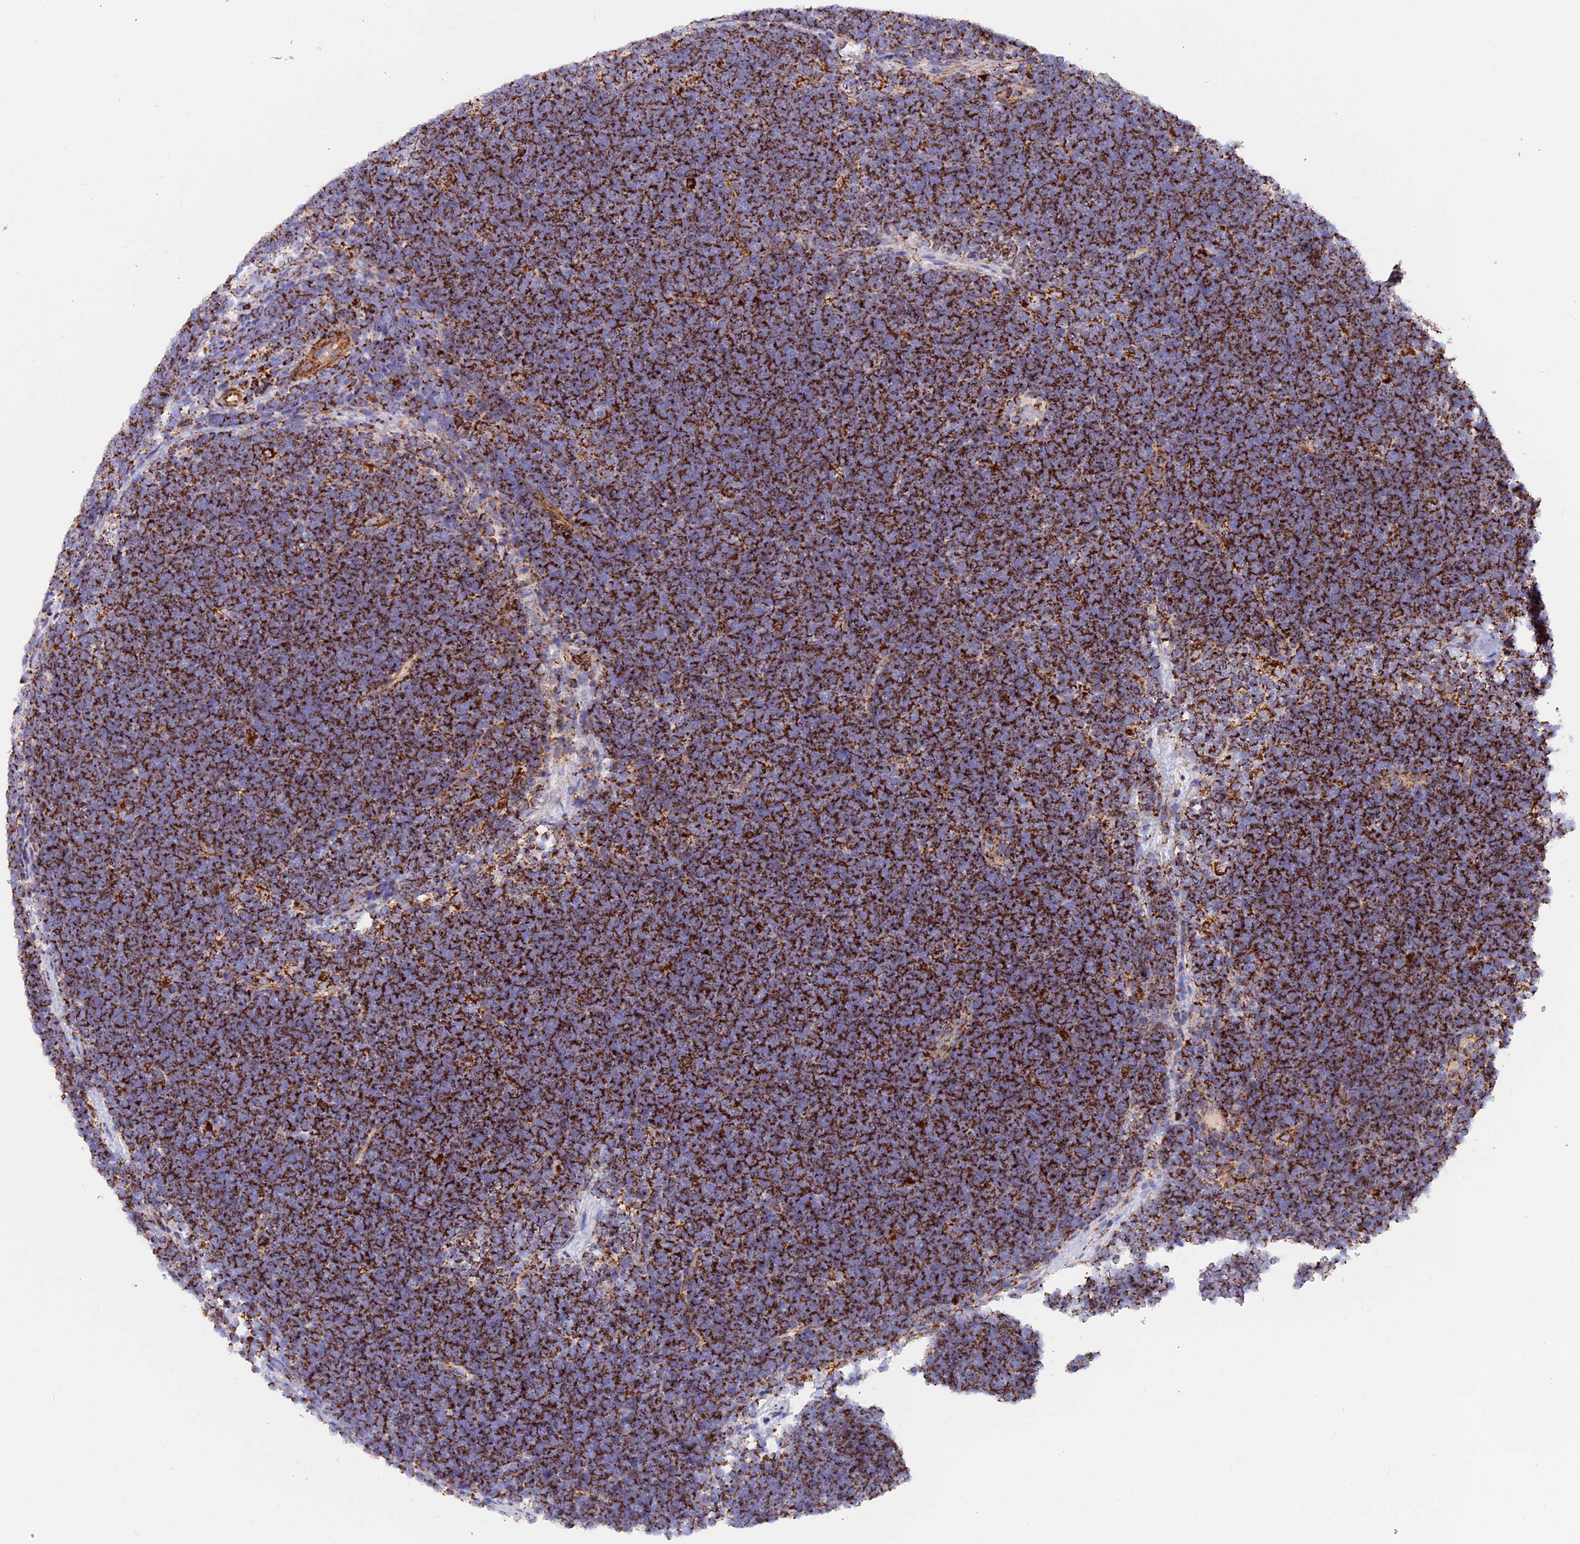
{"staining": {"intensity": "strong", "quantity": ">75%", "location": "cytoplasmic/membranous"}, "tissue": "lymphoma", "cell_type": "Tumor cells", "image_type": "cancer", "snomed": [{"axis": "morphology", "description": "Malignant lymphoma, non-Hodgkin's type, High grade"}, {"axis": "topography", "description": "Lymph node"}], "caption": "DAB immunohistochemical staining of human high-grade malignant lymphoma, non-Hodgkin's type displays strong cytoplasmic/membranous protein positivity in about >75% of tumor cells.", "gene": "UQCRB", "patient": {"sex": "male", "age": 13}}